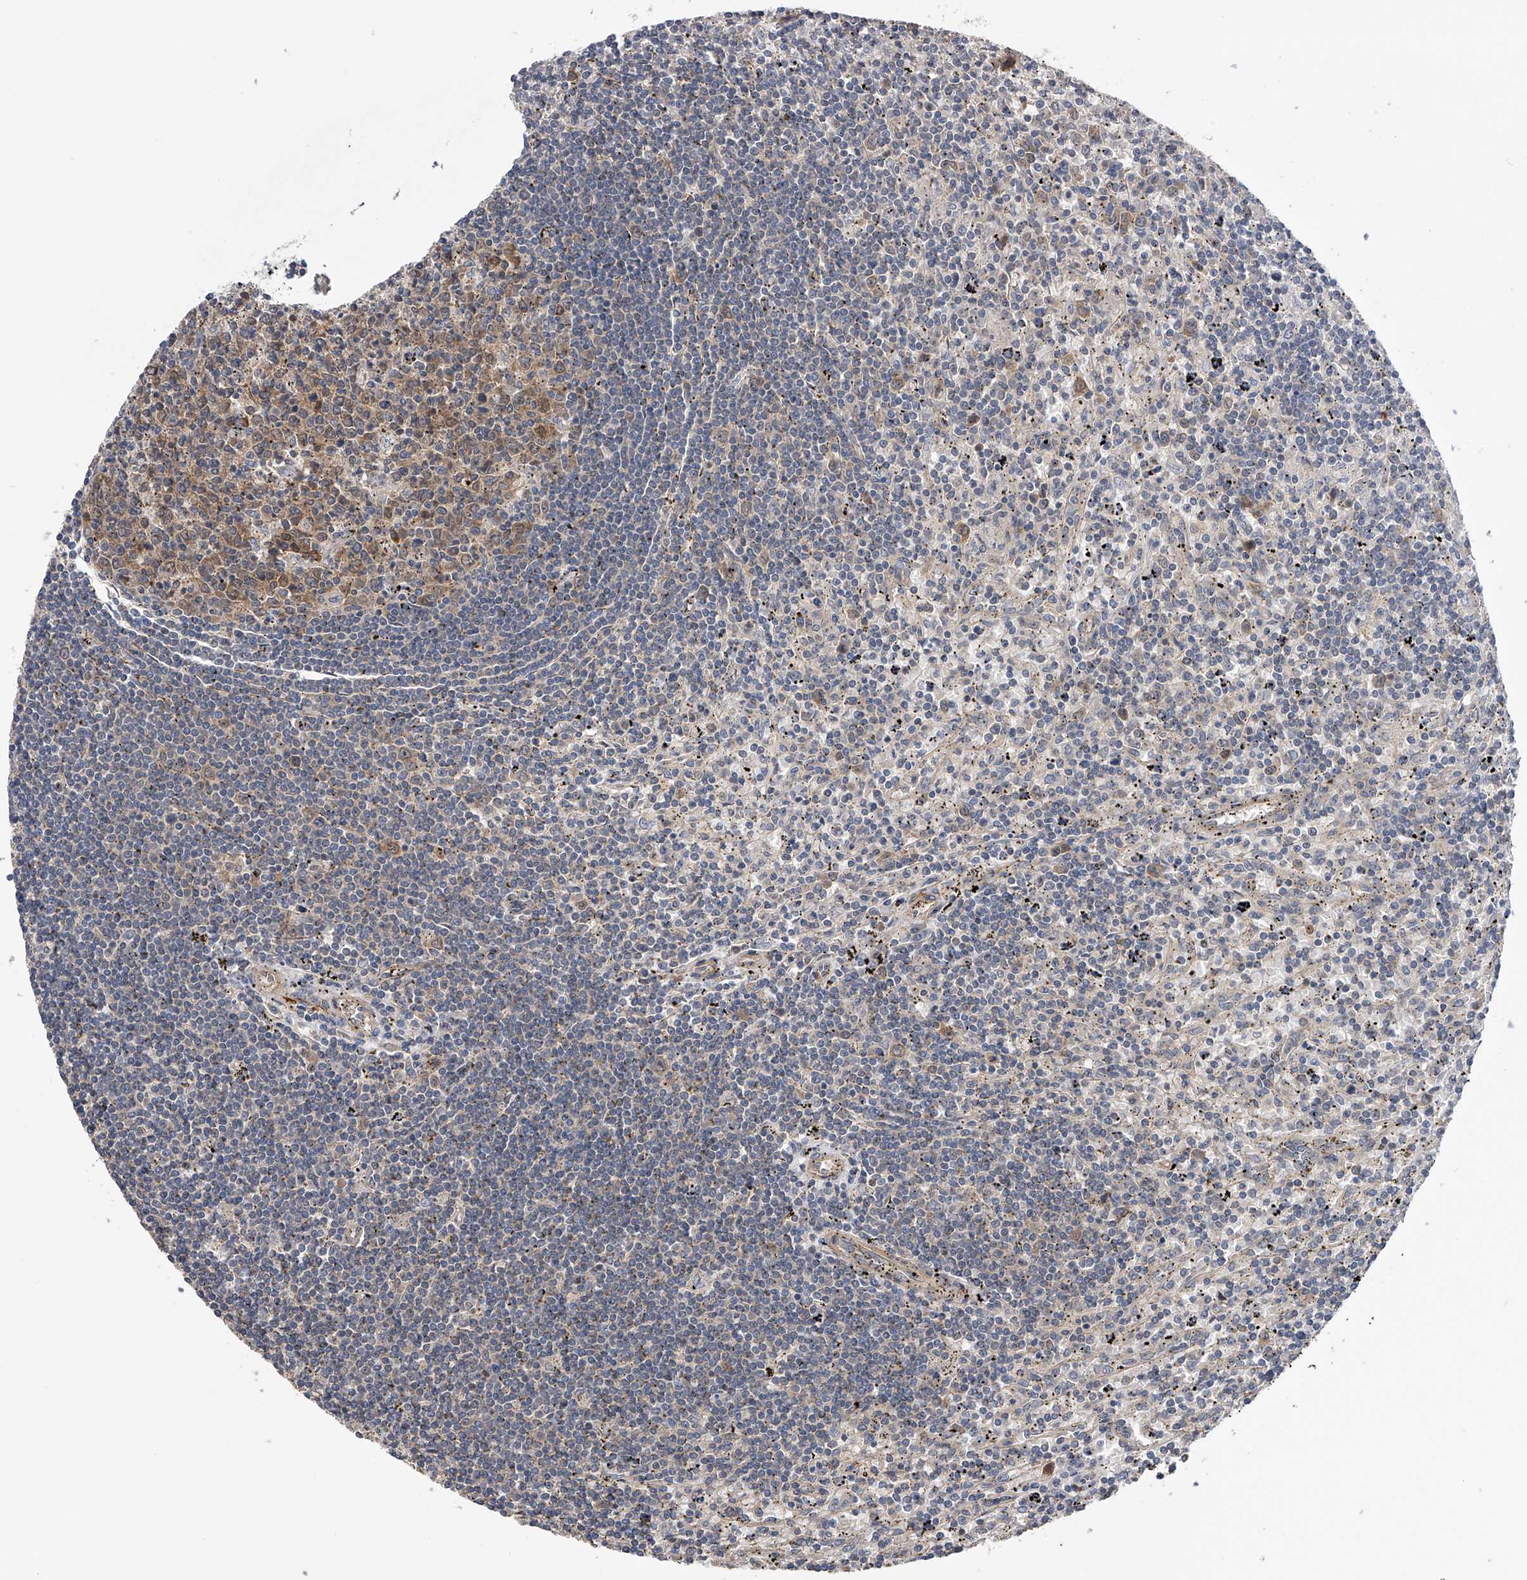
{"staining": {"intensity": "negative", "quantity": "none", "location": "none"}, "tissue": "lymphoma", "cell_type": "Tumor cells", "image_type": "cancer", "snomed": [{"axis": "morphology", "description": "Malignant lymphoma, non-Hodgkin's type, Low grade"}, {"axis": "topography", "description": "Spleen"}], "caption": "Photomicrograph shows no protein staining in tumor cells of low-grade malignant lymphoma, non-Hodgkin's type tissue.", "gene": "CFAP298", "patient": {"sex": "male", "age": 76}}